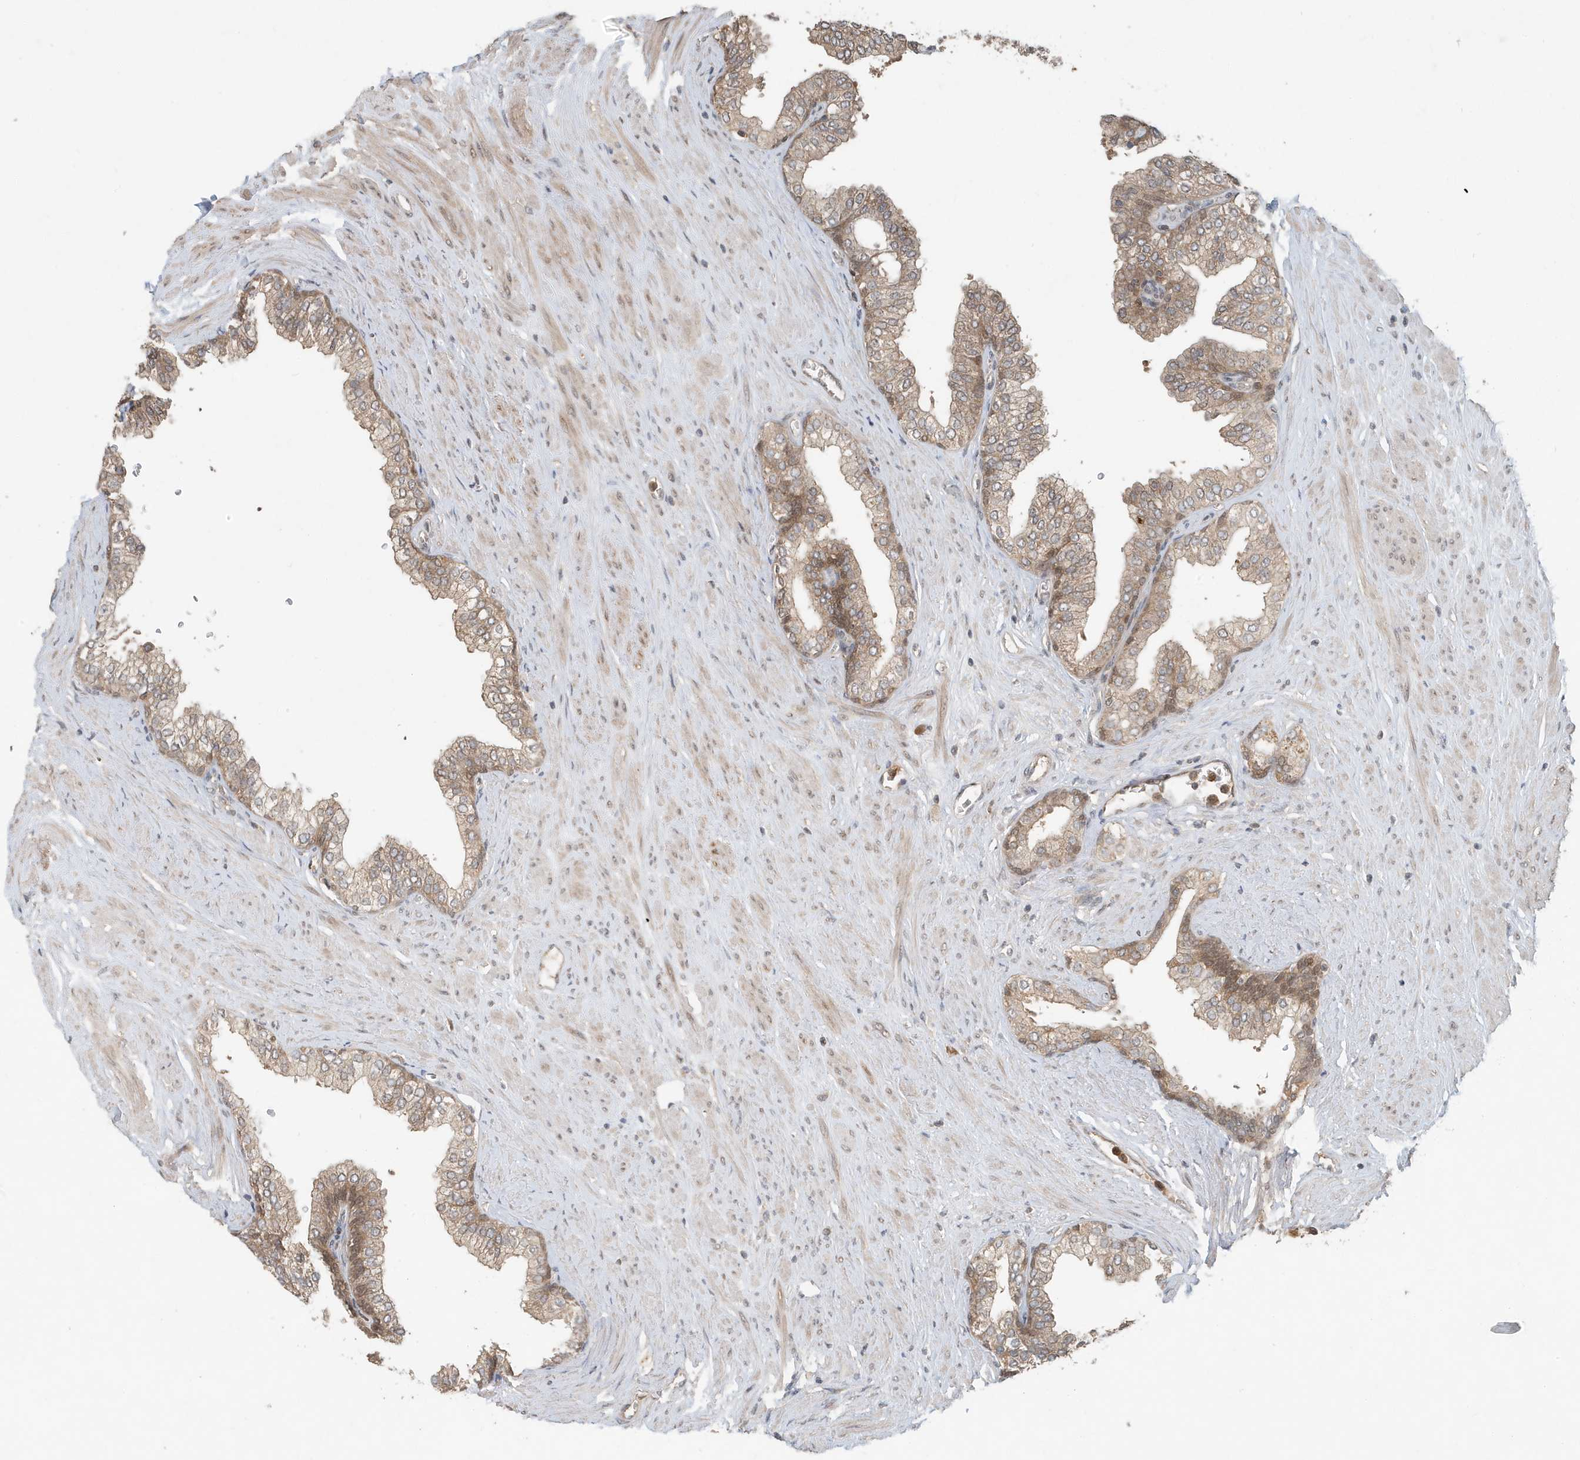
{"staining": {"intensity": "moderate", "quantity": ">75%", "location": "cytoplasmic/membranous"}, "tissue": "prostate", "cell_type": "Glandular cells", "image_type": "normal", "snomed": [{"axis": "morphology", "description": "Normal tissue, NOS"}, {"axis": "morphology", "description": "Urothelial carcinoma, Low grade"}, {"axis": "topography", "description": "Urinary bladder"}, {"axis": "topography", "description": "Prostate"}], "caption": "DAB (3,3'-diaminobenzidine) immunohistochemical staining of benign human prostate reveals moderate cytoplasmic/membranous protein positivity in approximately >75% of glandular cells. The staining is performed using DAB (3,3'-diaminobenzidine) brown chromogen to label protein expression. The nuclei are counter-stained blue using hematoxylin.", "gene": "ABCB9", "patient": {"sex": "male", "age": 60}}